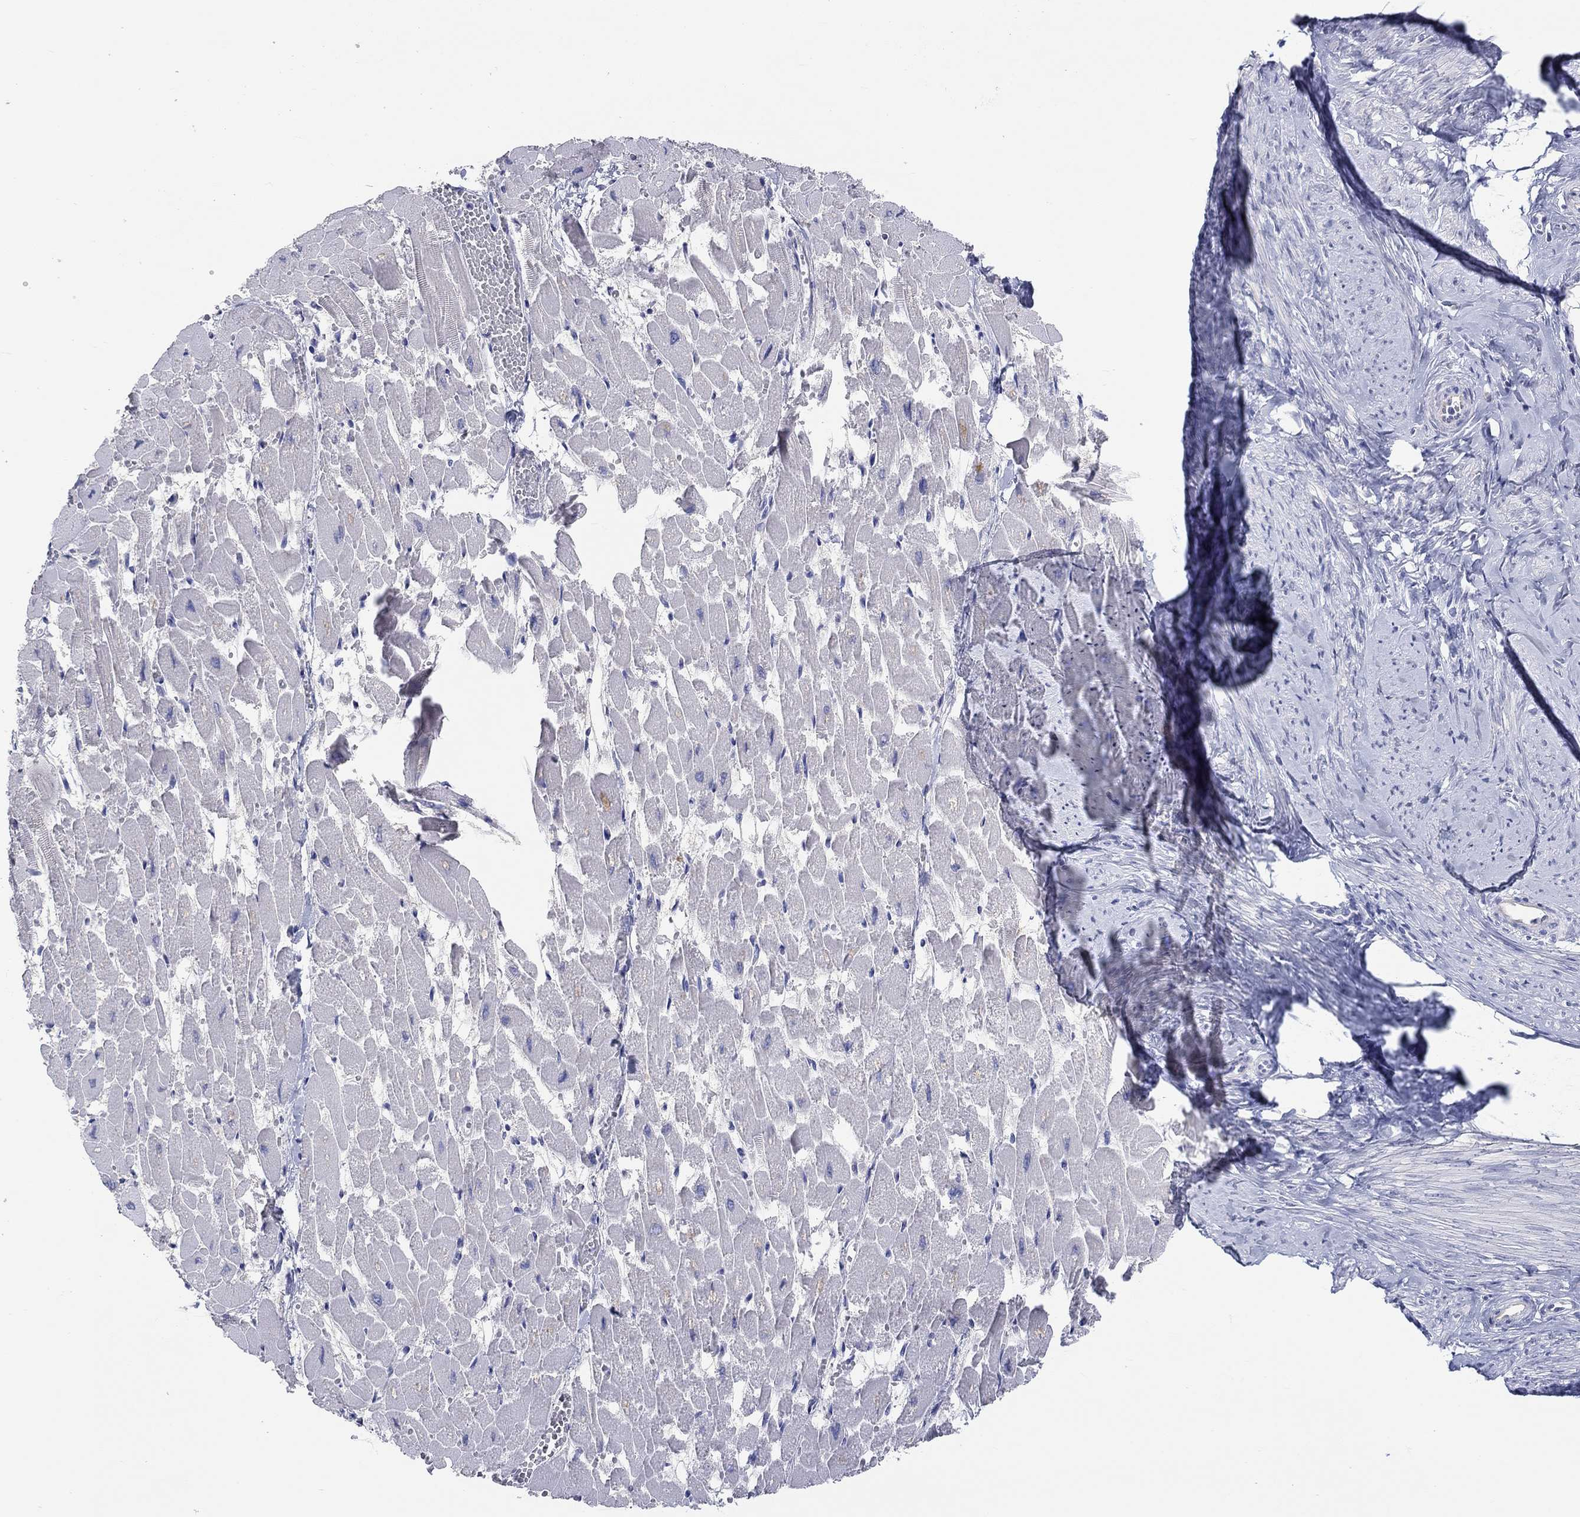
{"staining": {"intensity": "negative", "quantity": "none", "location": "none"}, "tissue": "heart muscle", "cell_type": "Cardiomyocytes", "image_type": "normal", "snomed": [{"axis": "morphology", "description": "Normal tissue, NOS"}, {"axis": "topography", "description": "Heart"}], "caption": "An IHC photomicrograph of benign heart muscle is shown. There is no staining in cardiomyocytes of heart muscle. (DAB immunohistochemistry, high magnification).", "gene": "LRRC4C", "patient": {"sex": "female", "age": 52}}